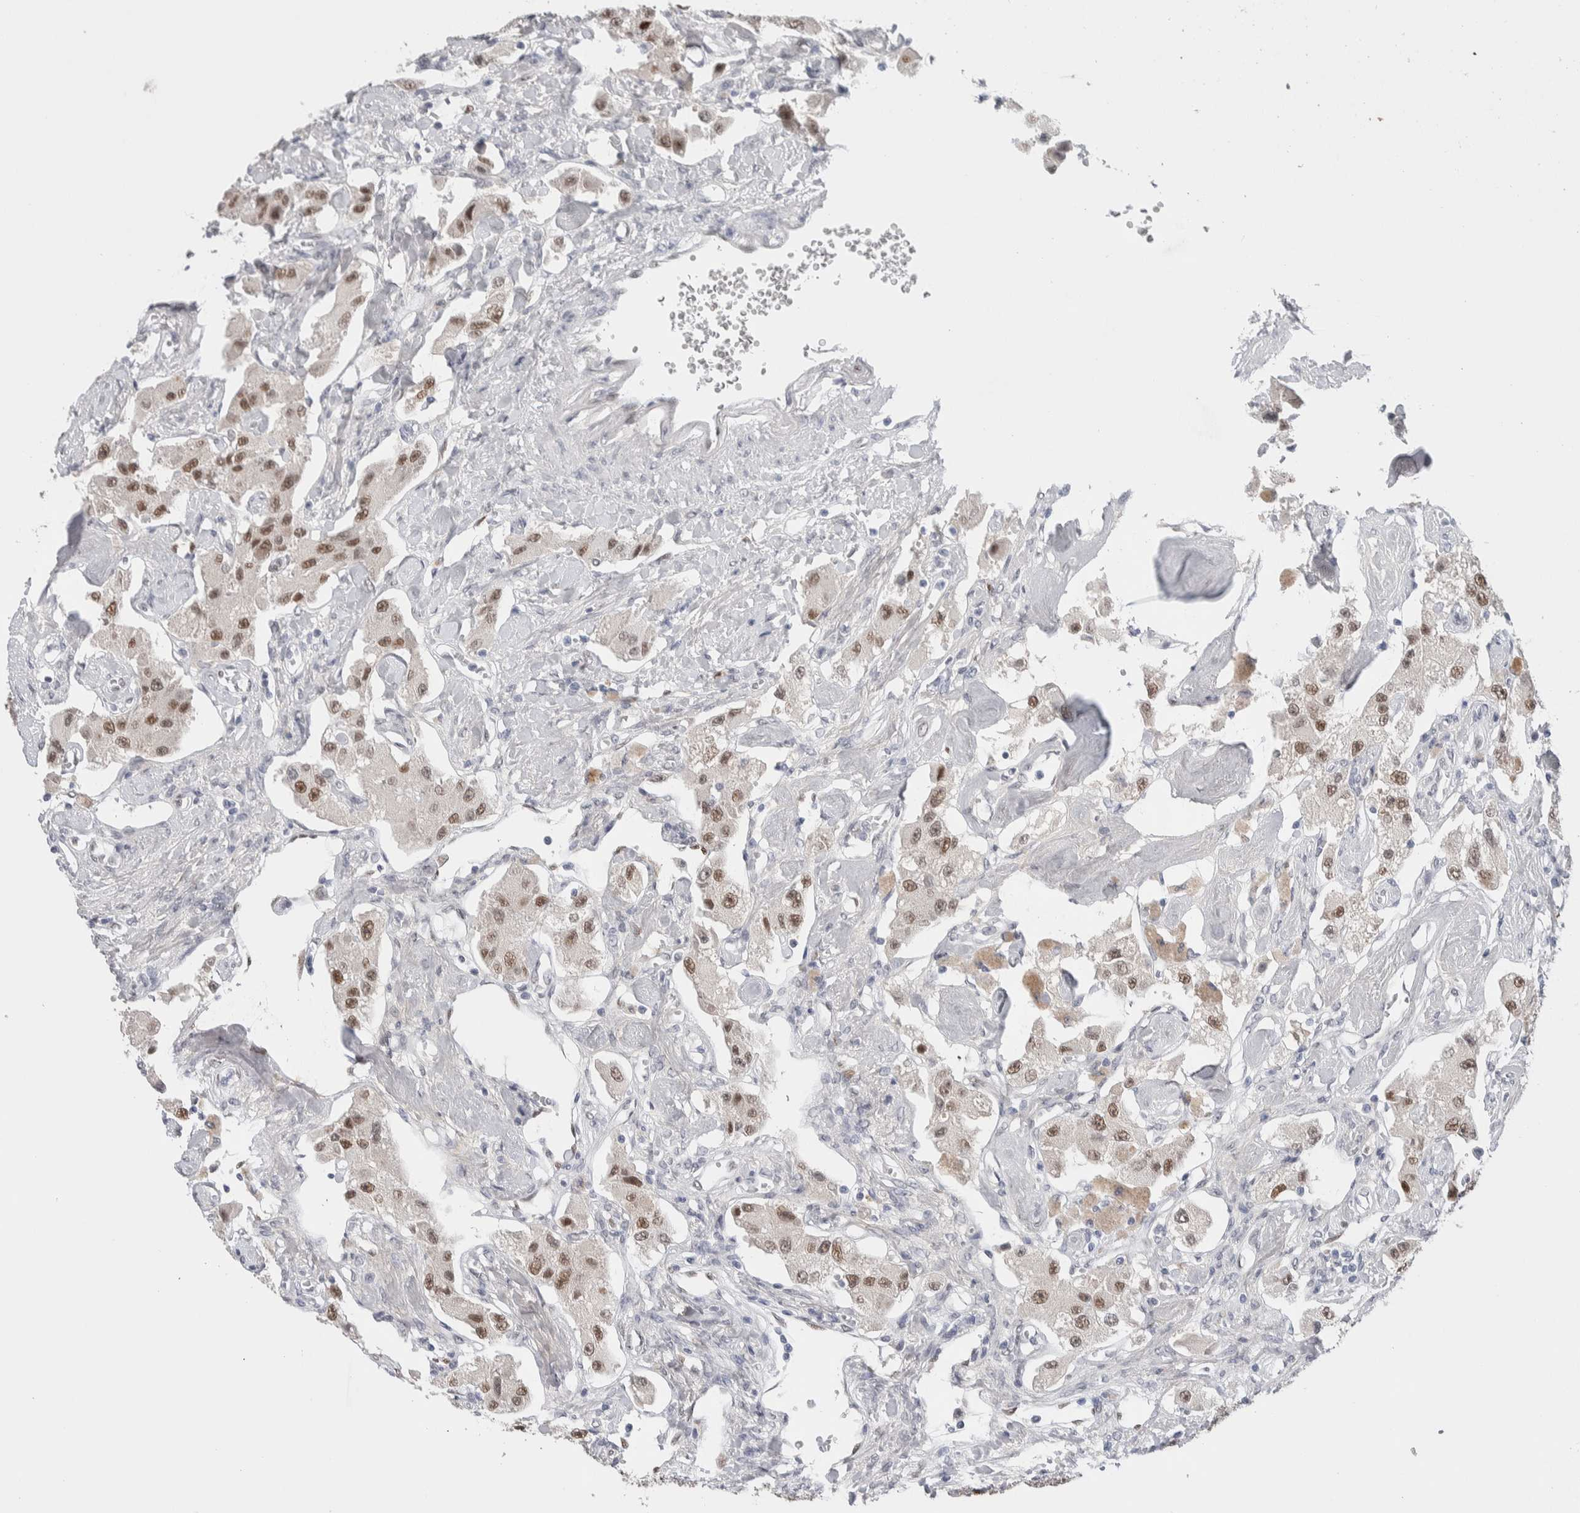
{"staining": {"intensity": "moderate", "quantity": ">75%", "location": "nuclear"}, "tissue": "carcinoid", "cell_type": "Tumor cells", "image_type": "cancer", "snomed": [{"axis": "morphology", "description": "Carcinoid, malignant, NOS"}, {"axis": "topography", "description": "Pancreas"}], "caption": "Brown immunohistochemical staining in carcinoid demonstrates moderate nuclear expression in approximately >75% of tumor cells.", "gene": "PRMT1", "patient": {"sex": "male", "age": 41}}